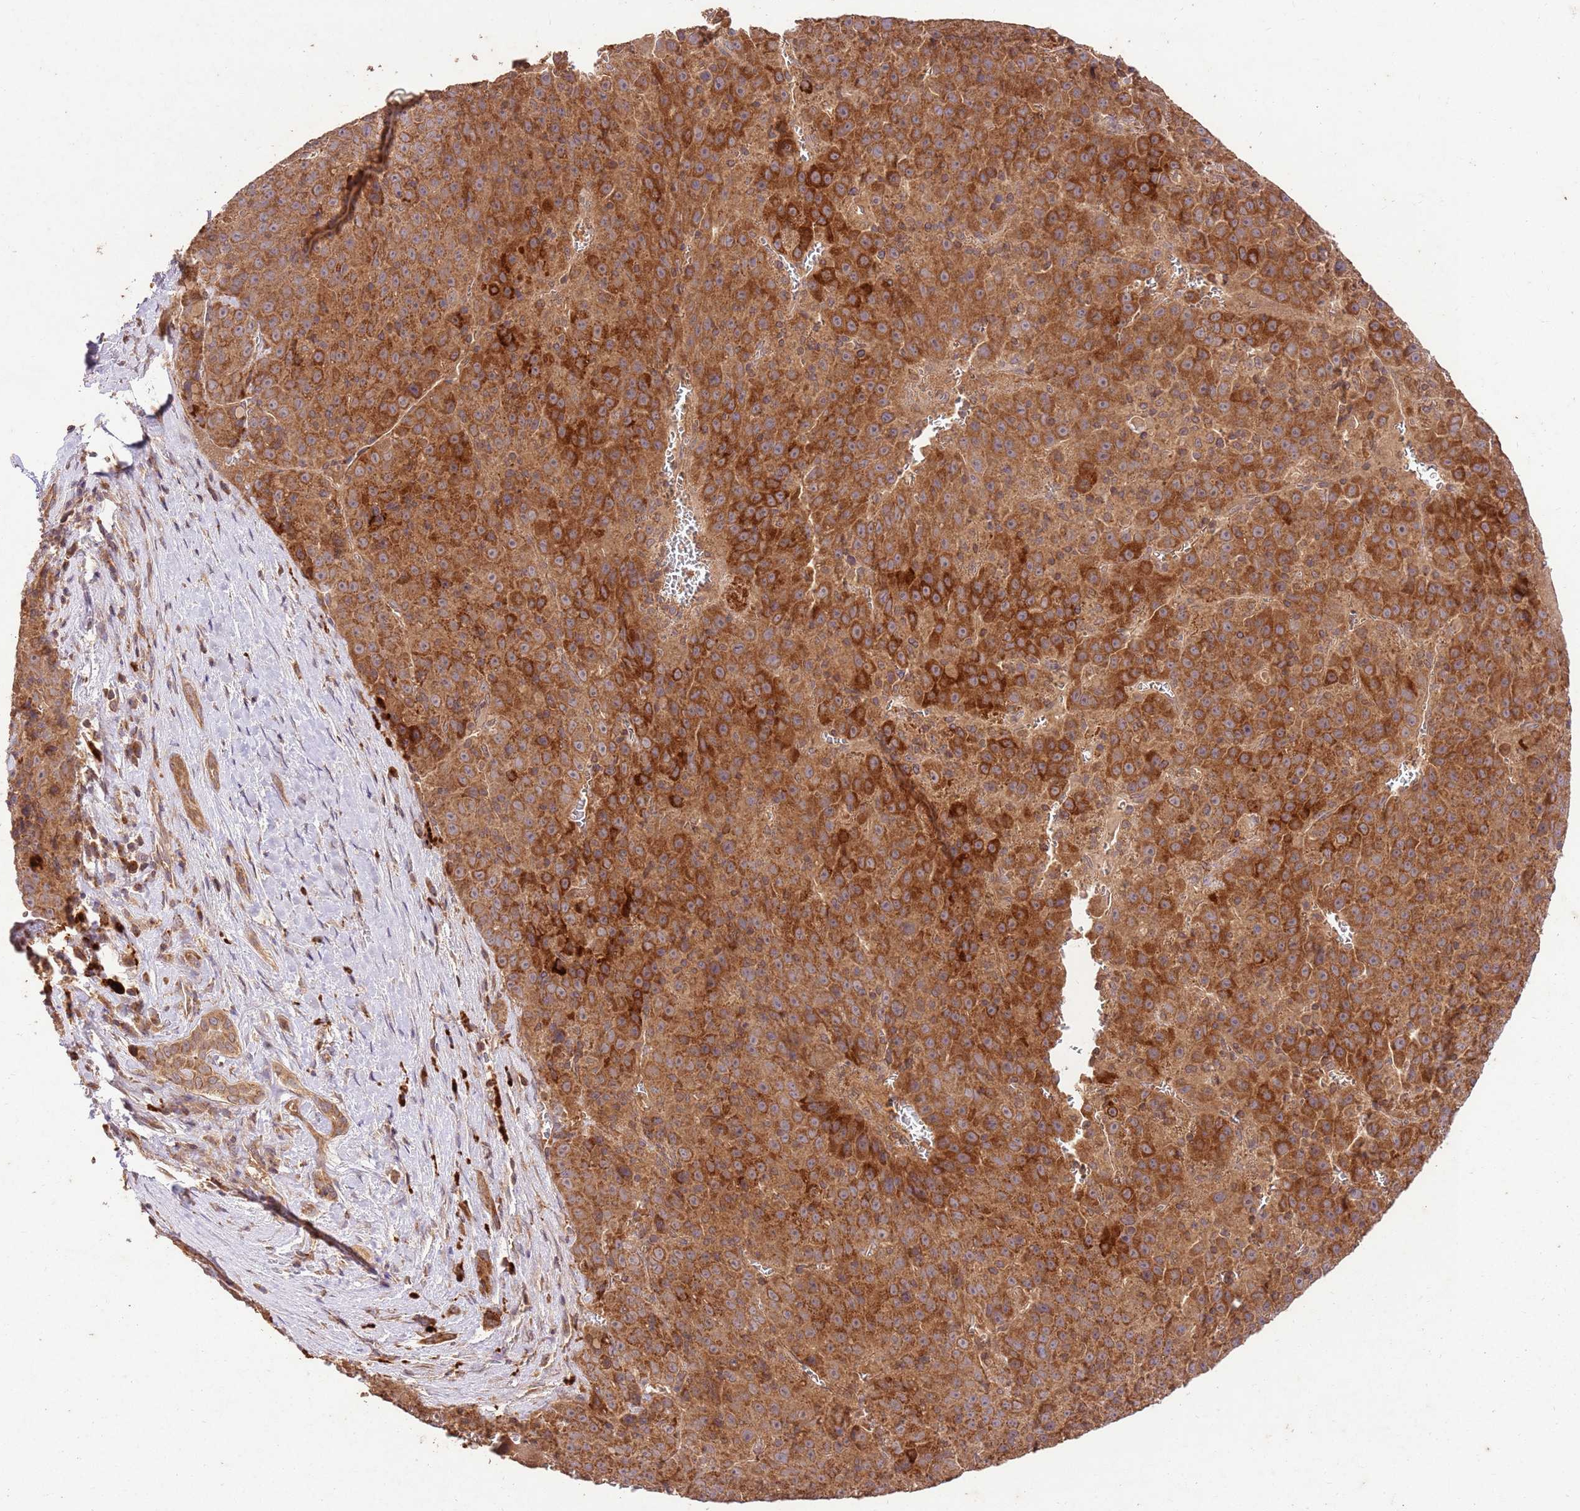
{"staining": {"intensity": "strong", "quantity": ">75%", "location": "cytoplasmic/membranous"}, "tissue": "liver cancer", "cell_type": "Tumor cells", "image_type": "cancer", "snomed": [{"axis": "morphology", "description": "Carcinoma, Hepatocellular, NOS"}, {"axis": "topography", "description": "Liver"}], "caption": "Immunohistochemical staining of liver hepatocellular carcinoma displays high levels of strong cytoplasmic/membranous protein expression in about >75% of tumor cells.", "gene": "LRRC28", "patient": {"sex": "female", "age": 53}}